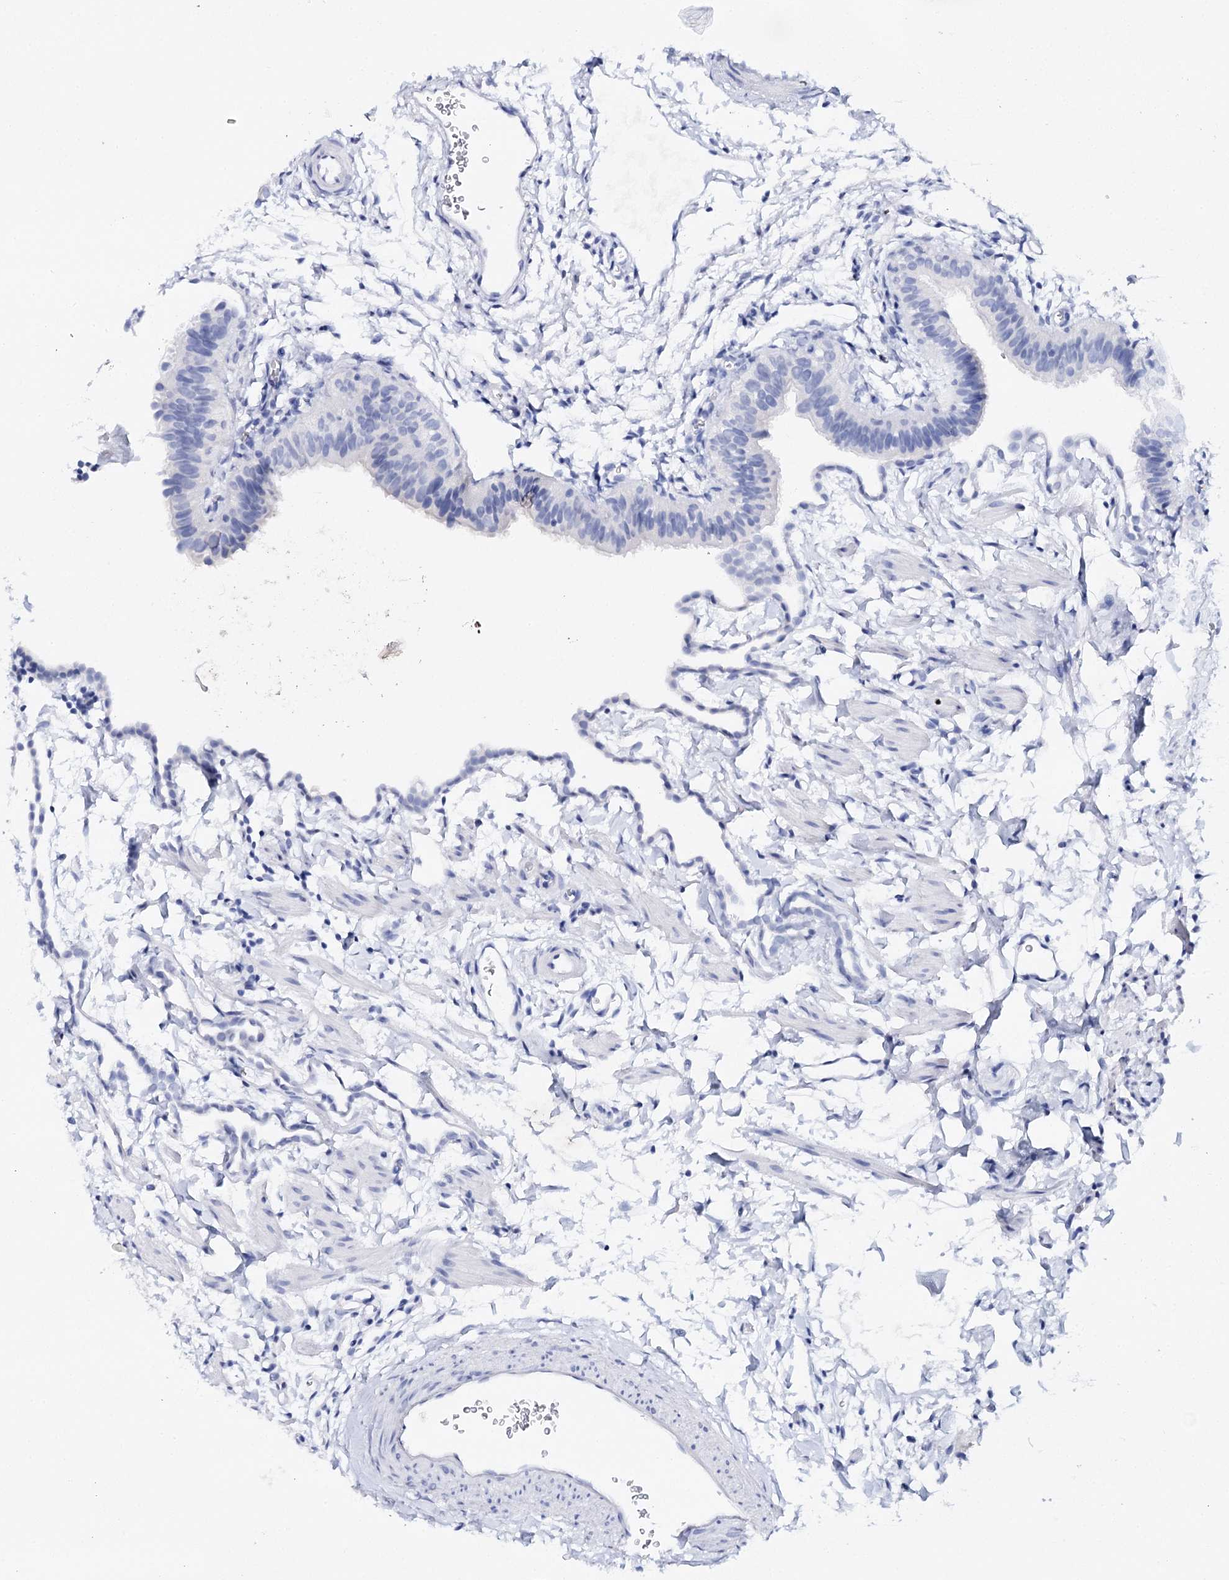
{"staining": {"intensity": "negative", "quantity": "none", "location": "none"}, "tissue": "fallopian tube", "cell_type": "Glandular cells", "image_type": "normal", "snomed": [{"axis": "morphology", "description": "Normal tissue, NOS"}, {"axis": "topography", "description": "Fallopian tube"}], "caption": "High power microscopy image of an immunohistochemistry histopathology image of benign fallopian tube, revealing no significant expression in glandular cells.", "gene": "CEACAM8", "patient": {"sex": "female", "age": 35}}